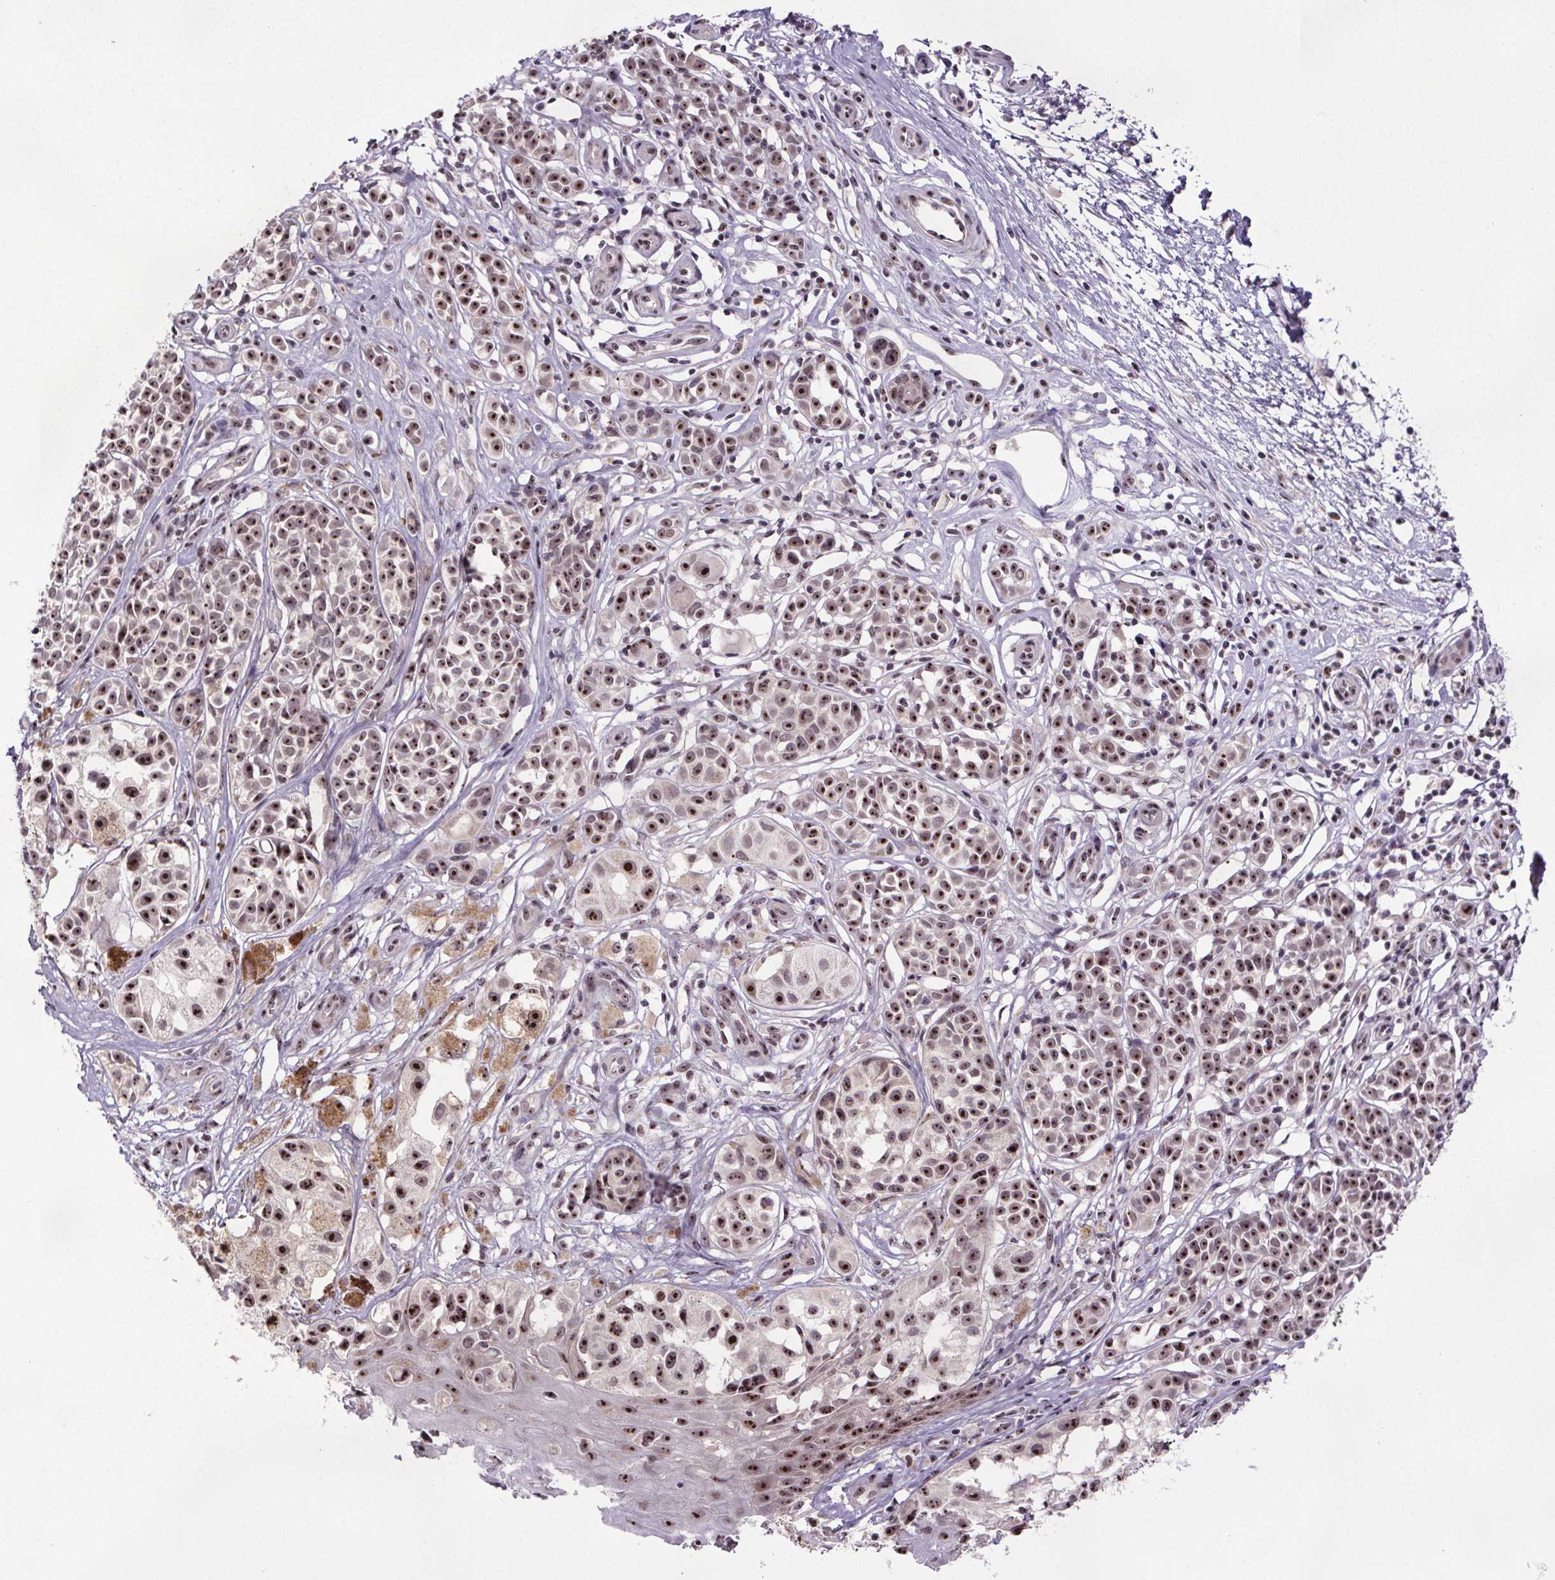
{"staining": {"intensity": "moderate", "quantity": ">75%", "location": "nuclear"}, "tissue": "melanoma", "cell_type": "Tumor cells", "image_type": "cancer", "snomed": [{"axis": "morphology", "description": "Malignant melanoma, NOS"}, {"axis": "topography", "description": "Skin"}], "caption": "Protein staining shows moderate nuclear positivity in approximately >75% of tumor cells in melanoma.", "gene": "ATMIN", "patient": {"sex": "female", "age": 90}}